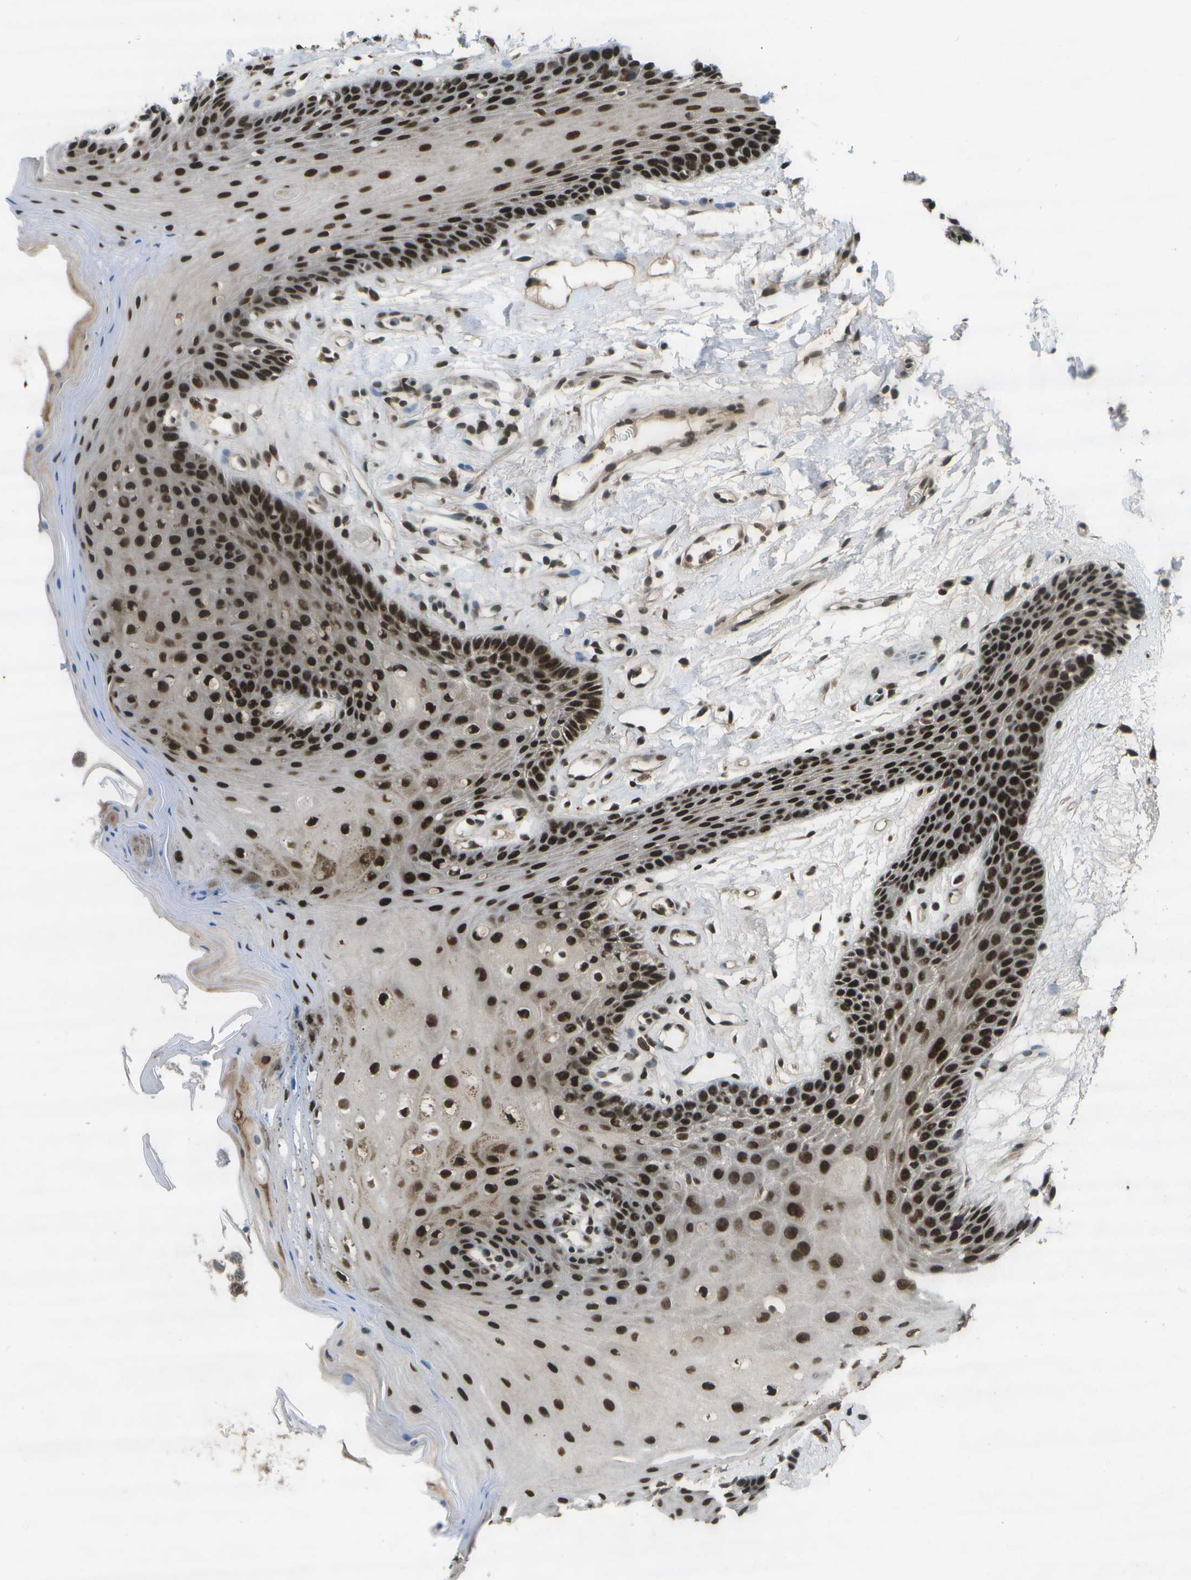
{"staining": {"intensity": "strong", "quantity": ">75%", "location": "nuclear"}, "tissue": "oral mucosa", "cell_type": "Squamous epithelial cells", "image_type": "normal", "snomed": [{"axis": "morphology", "description": "Normal tissue, NOS"}, {"axis": "morphology", "description": "Squamous cell carcinoma, NOS"}, {"axis": "topography", "description": "Oral tissue"}, {"axis": "topography", "description": "Head-Neck"}], "caption": "Immunohistochemistry of normal oral mucosa exhibits high levels of strong nuclear staining in approximately >75% of squamous epithelial cells. The staining was performed using DAB (3,3'-diaminobenzidine), with brown indicating positive protein expression. Nuclei are stained blue with hematoxylin.", "gene": "GANC", "patient": {"sex": "male", "age": 71}}